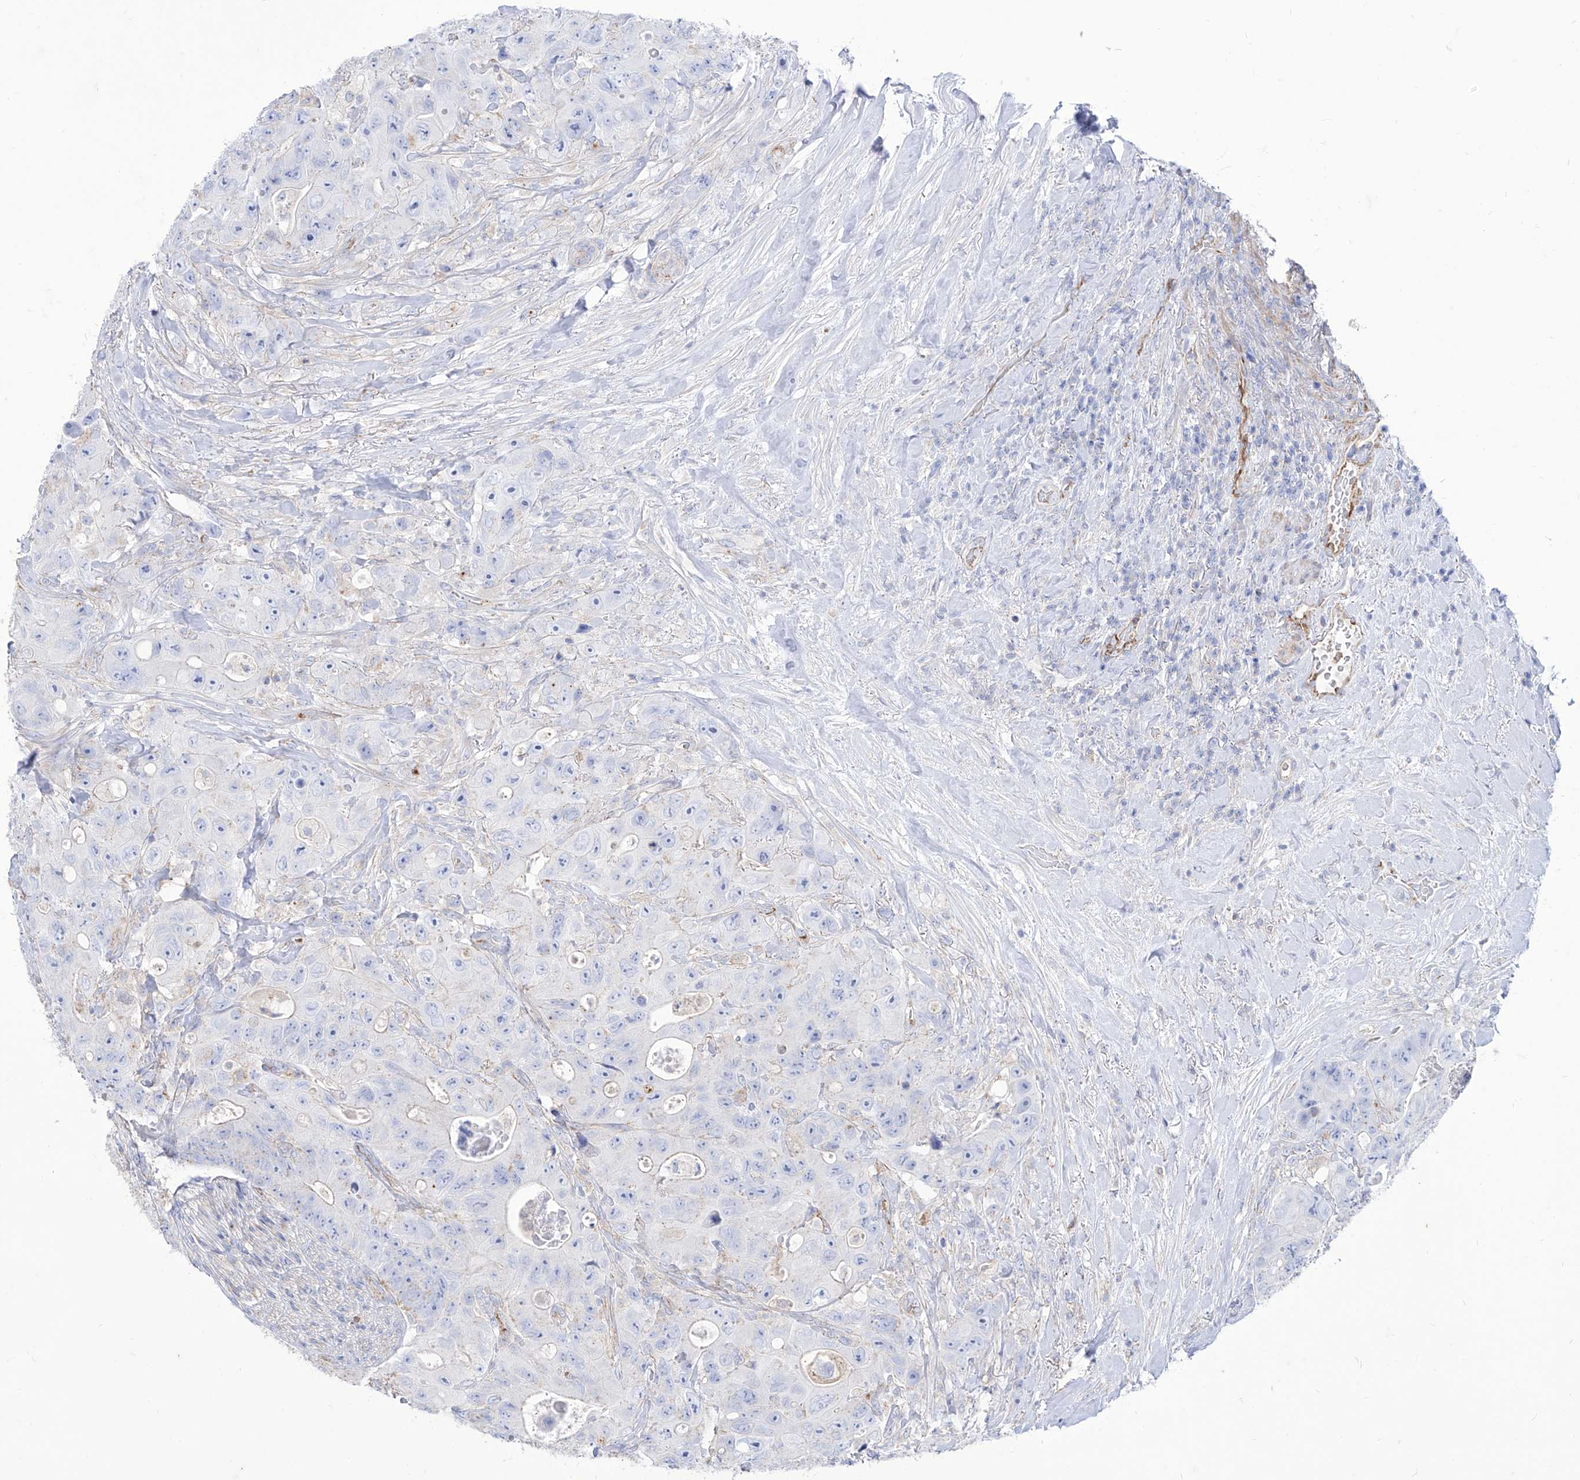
{"staining": {"intensity": "negative", "quantity": "none", "location": "none"}, "tissue": "colorectal cancer", "cell_type": "Tumor cells", "image_type": "cancer", "snomed": [{"axis": "morphology", "description": "Adenocarcinoma, NOS"}, {"axis": "topography", "description": "Colon"}], "caption": "A micrograph of human colorectal adenocarcinoma is negative for staining in tumor cells.", "gene": "C1orf74", "patient": {"sex": "female", "age": 46}}